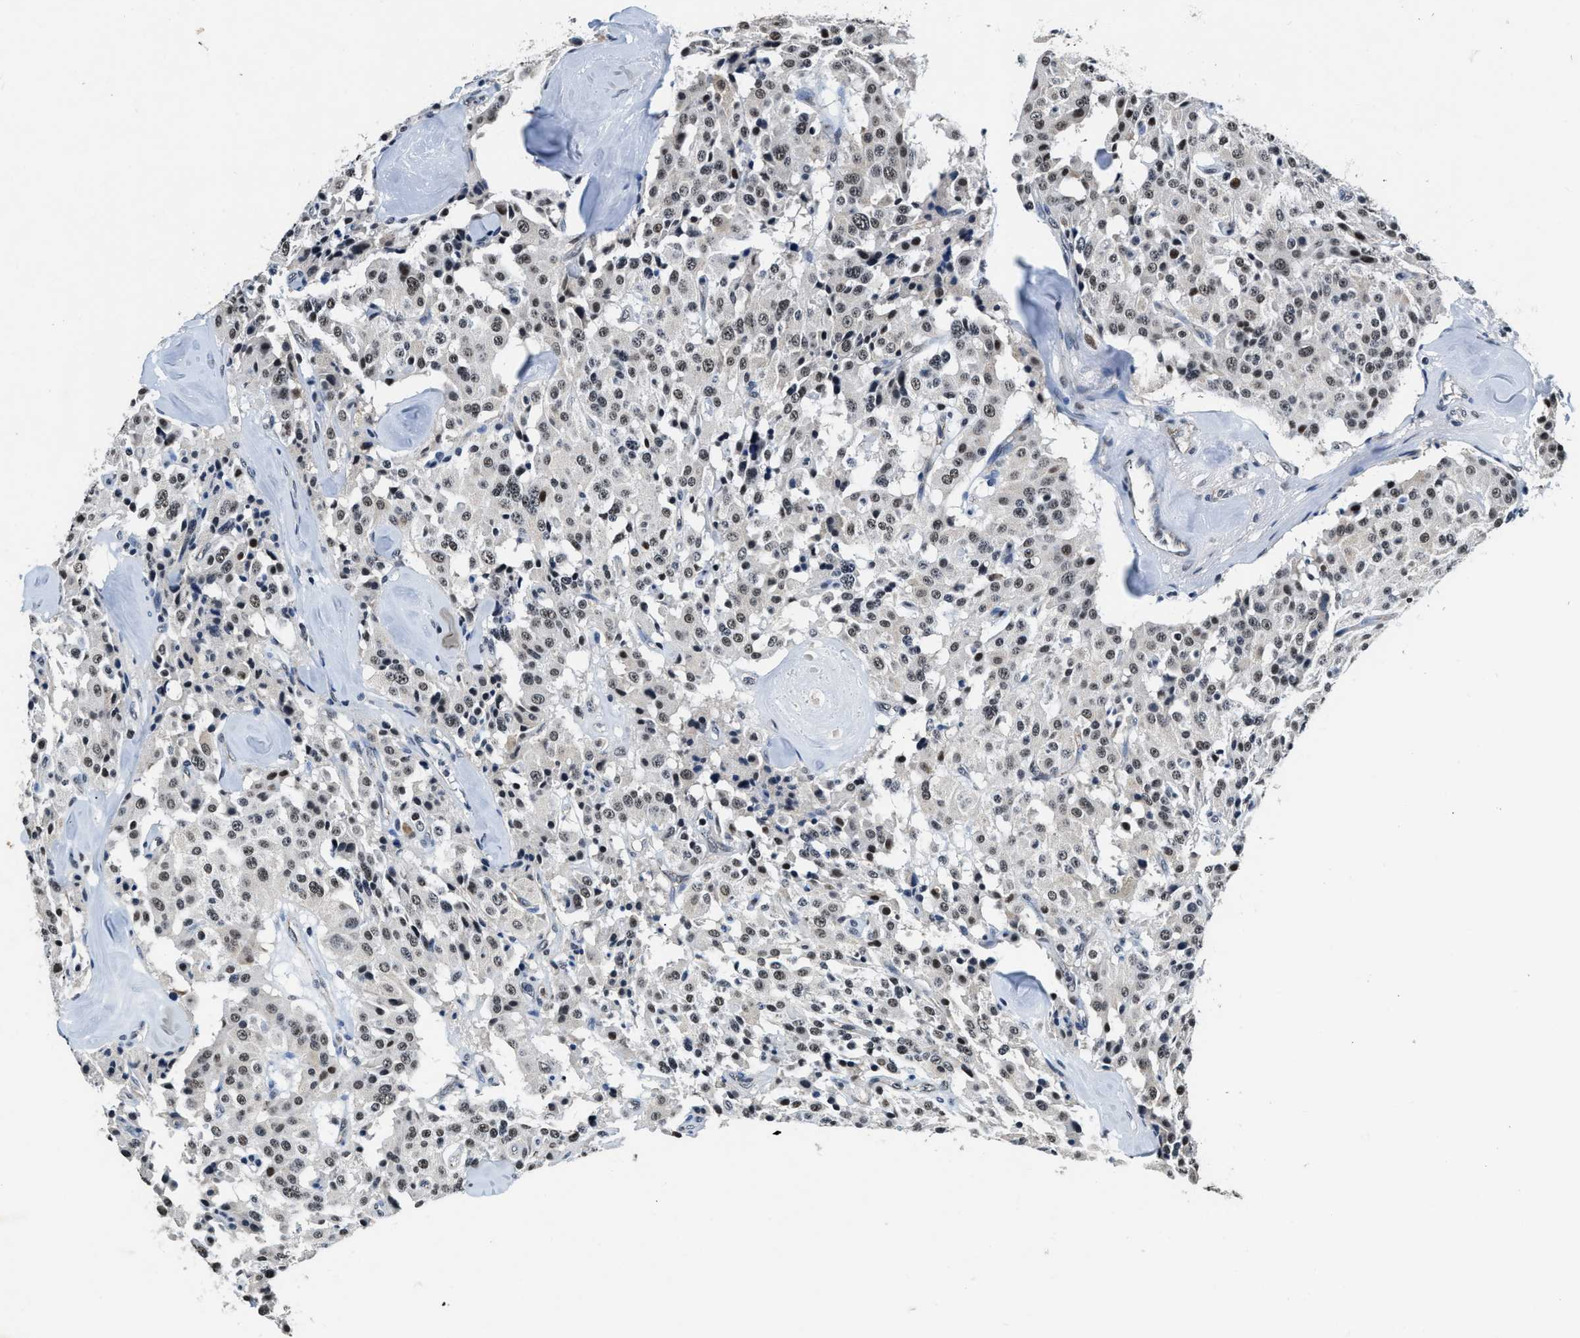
{"staining": {"intensity": "weak", "quantity": "25%-75%", "location": "nuclear"}, "tissue": "carcinoid", "cell_type": "Tumor cells", "image_type": "cancer", "snomed": [{"axis": "morphology", "description": "Carcinoid, malignant, NOS"}, {"axis": "topography", "description": "Lung"}], "caption": "DAB (3,3'-diaminobenzidine) immunohistochemical staining of human carcinoid reveals weak nuclear protein staining in about 25%-75% of tumor cells.", "gene": "CCNE1", "patient": {"sex": "male", "age": 30}}